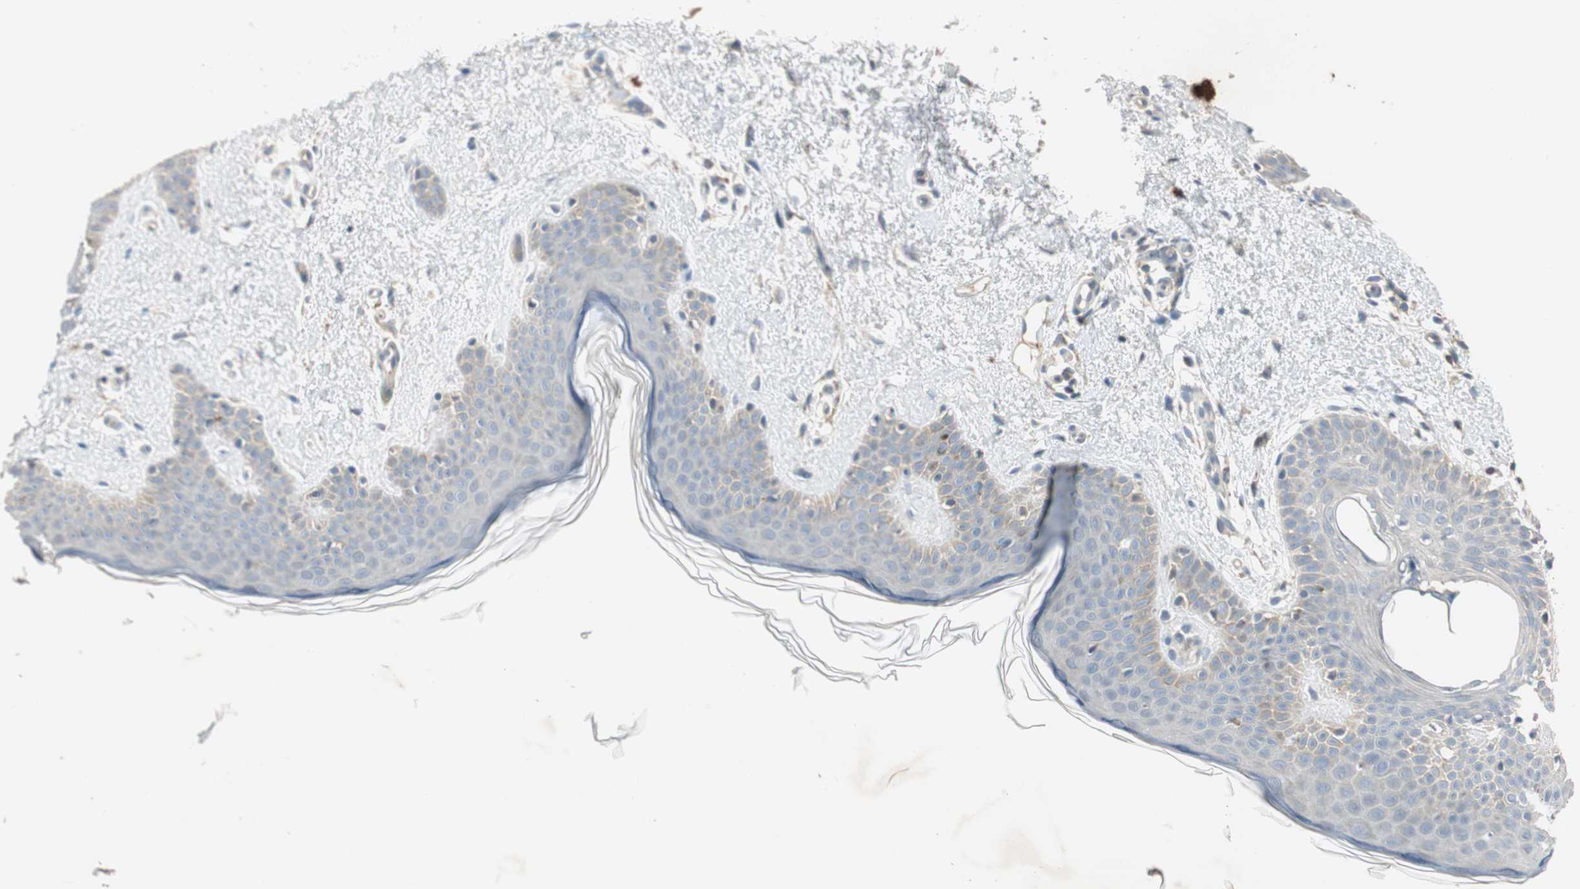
{"staining": {"intensity": "weak", "quantity": ">75%", "location": "cytoplasmic/membranous"}, "tissue": "skin", "cell_type": "Fibroblasts", "image_type": "normal", "snomed": [{"axis": "morphology", "description": "Normal tissue, NOS"}, {"axis": "topography", "description": "Skin"}], "caption": "Skin stained with DAB immunohistochemistry (IHC) reveals low levels of weak cytoplasmic/membranous expression in approximately >75% of fibroblasts.", "gene": "USP2", "patient": {"sex": "female", "age": 56}}